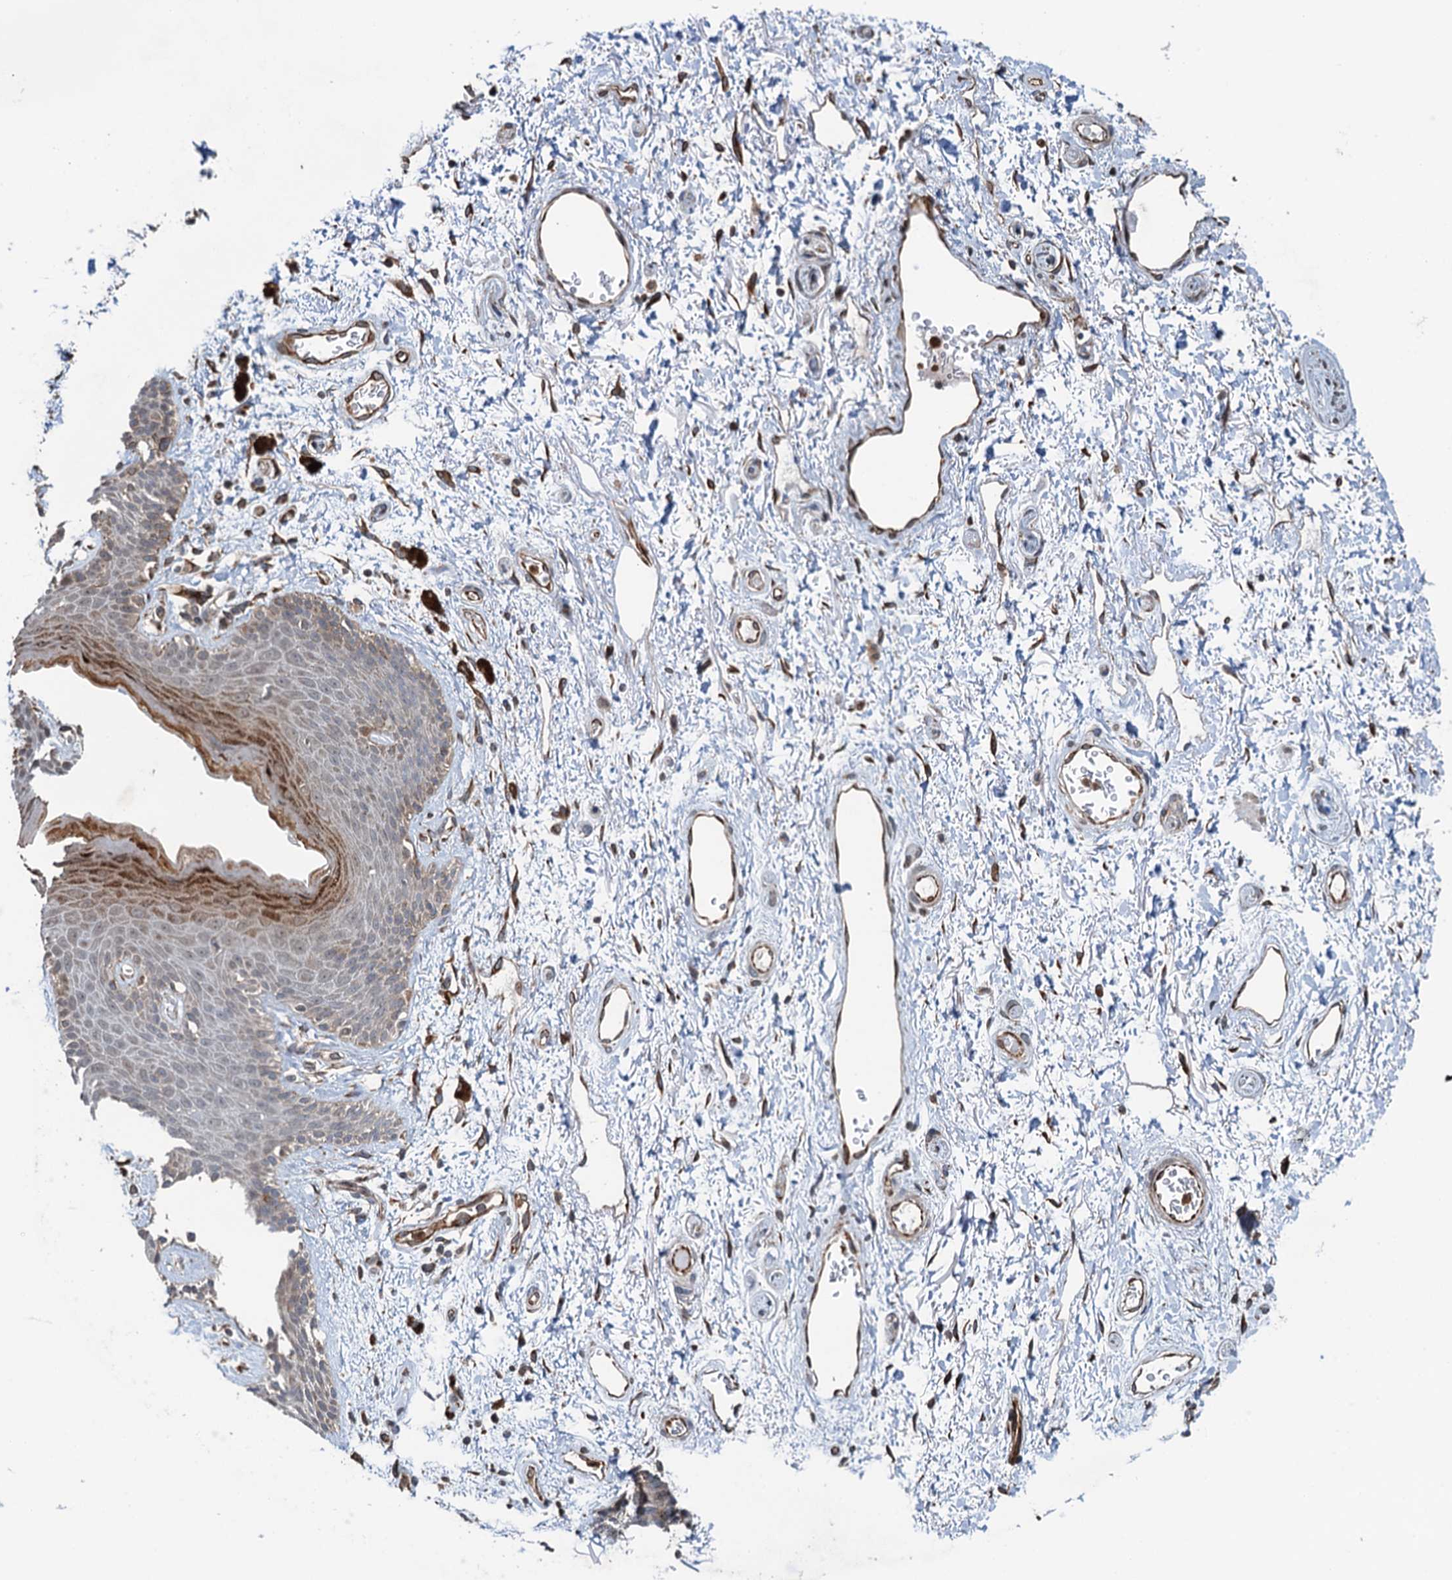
{"staining": {"intensity": "weak", "quantity": "<25%", "location": "cytoplasmic/membranous"}, "tissue": "skin", "cell_type": "Epidermal cells", "image_type": "normal", "snomed": [{"axis": "morphology", "description": "Normal tissue, NOS"}, {"axis": "topography", "description": "Anal"}], "caption": "A high-resolution photomicrograph shows immunohistochemistry (IHC) staining of normal skin, which reveals no significant expression in epidermal cells.", "gene": "WHAMM", "patient": {"sex": "female", "age": 46}}